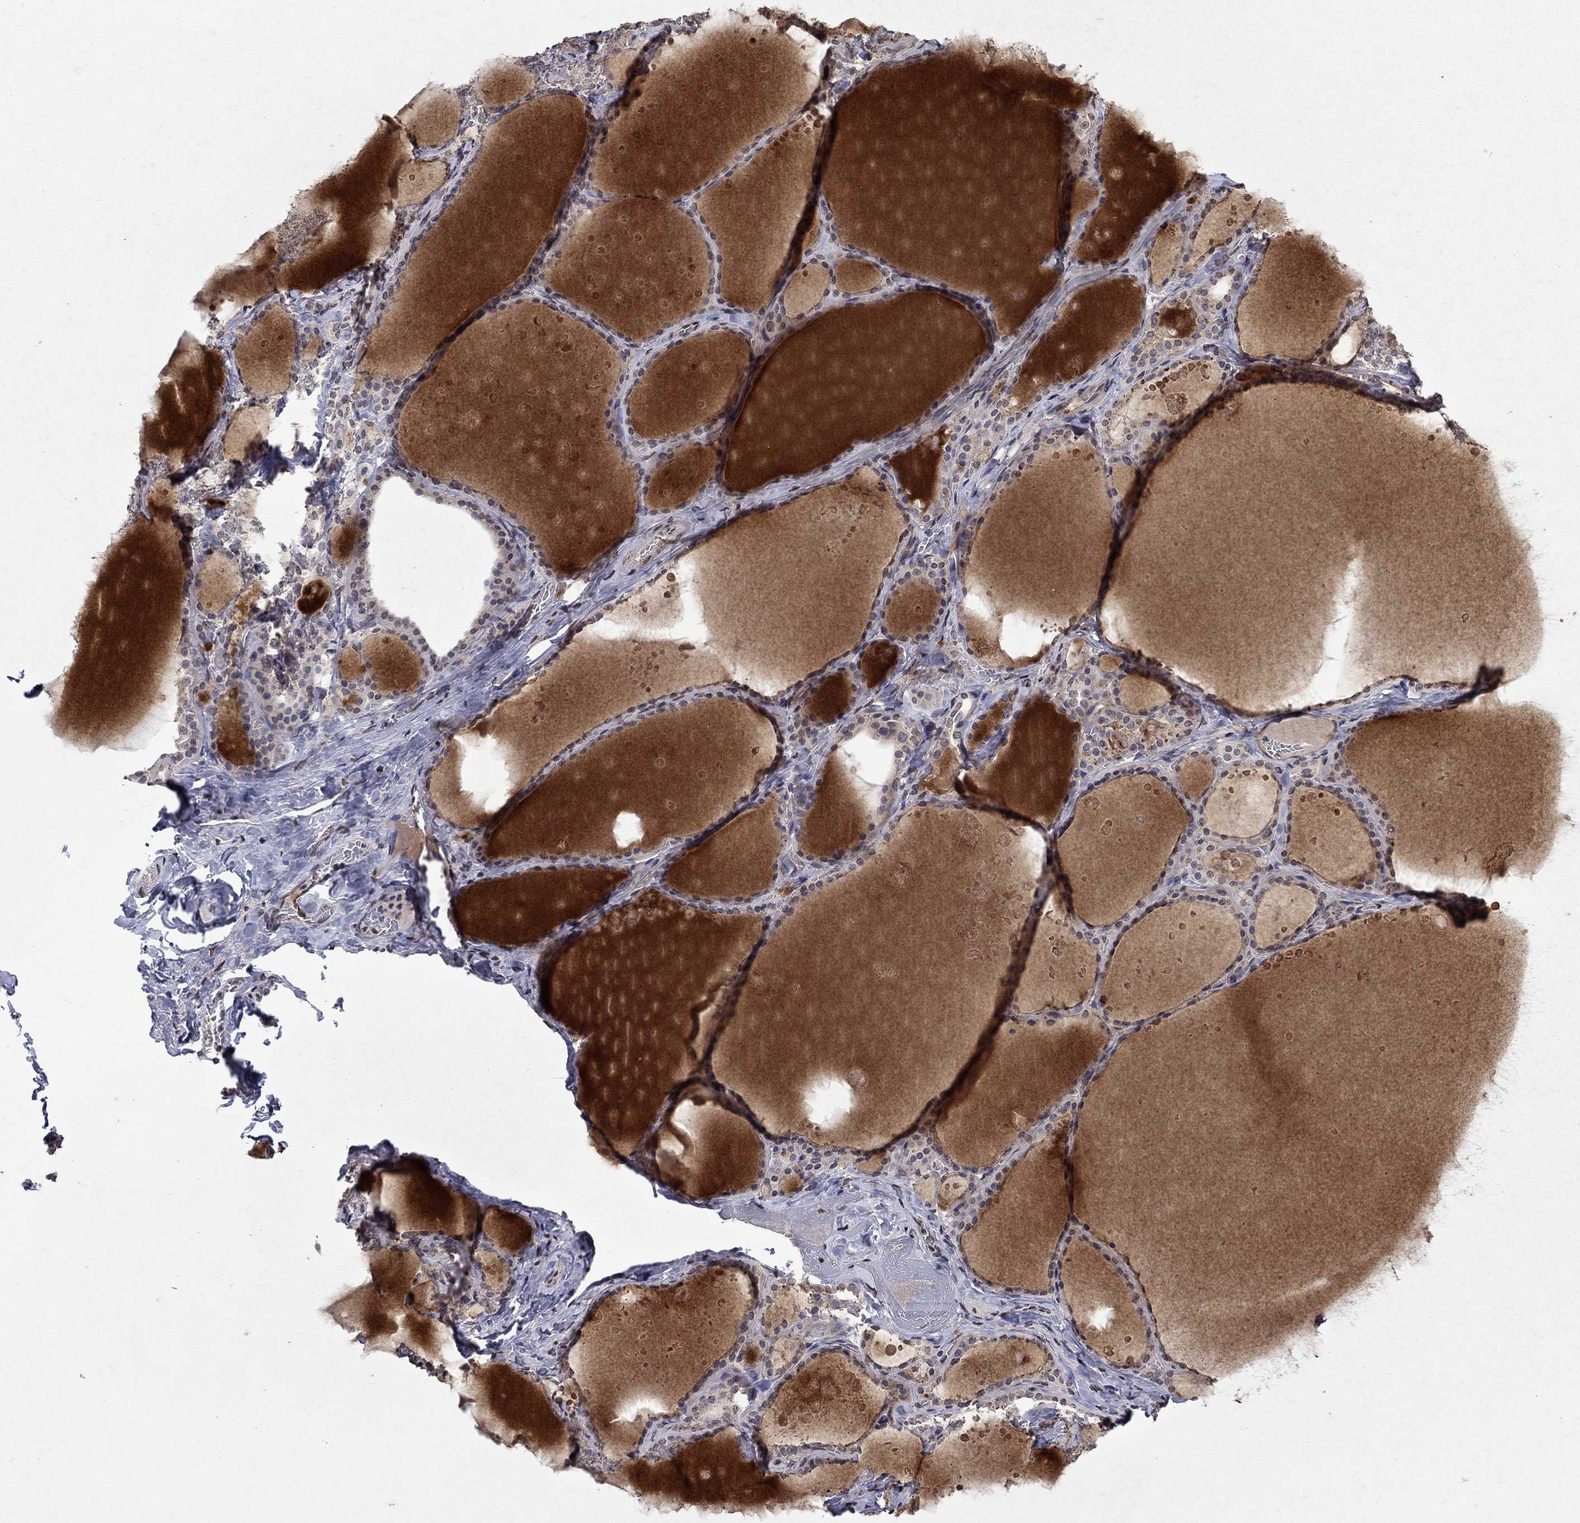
{"staining": {"intensity": "weak", "quantity": "<25%", "location": "cytoplasmic/membranous"}, "tissue": "thyroid gland", "cell_type": "Glandular cells", "image_type": "normal", "snomed": [{"axis": "morphology", "description": "Normal tissue, NOS"}, {"axis": "topography", "description": "Thyroid gland"}], "caption": "Immunohistochemical staining of normal thyroid gland displays no significant positivity in glandular cells.", "gene": "TTC38", "patient": {"sex": "male", "age": 63}}